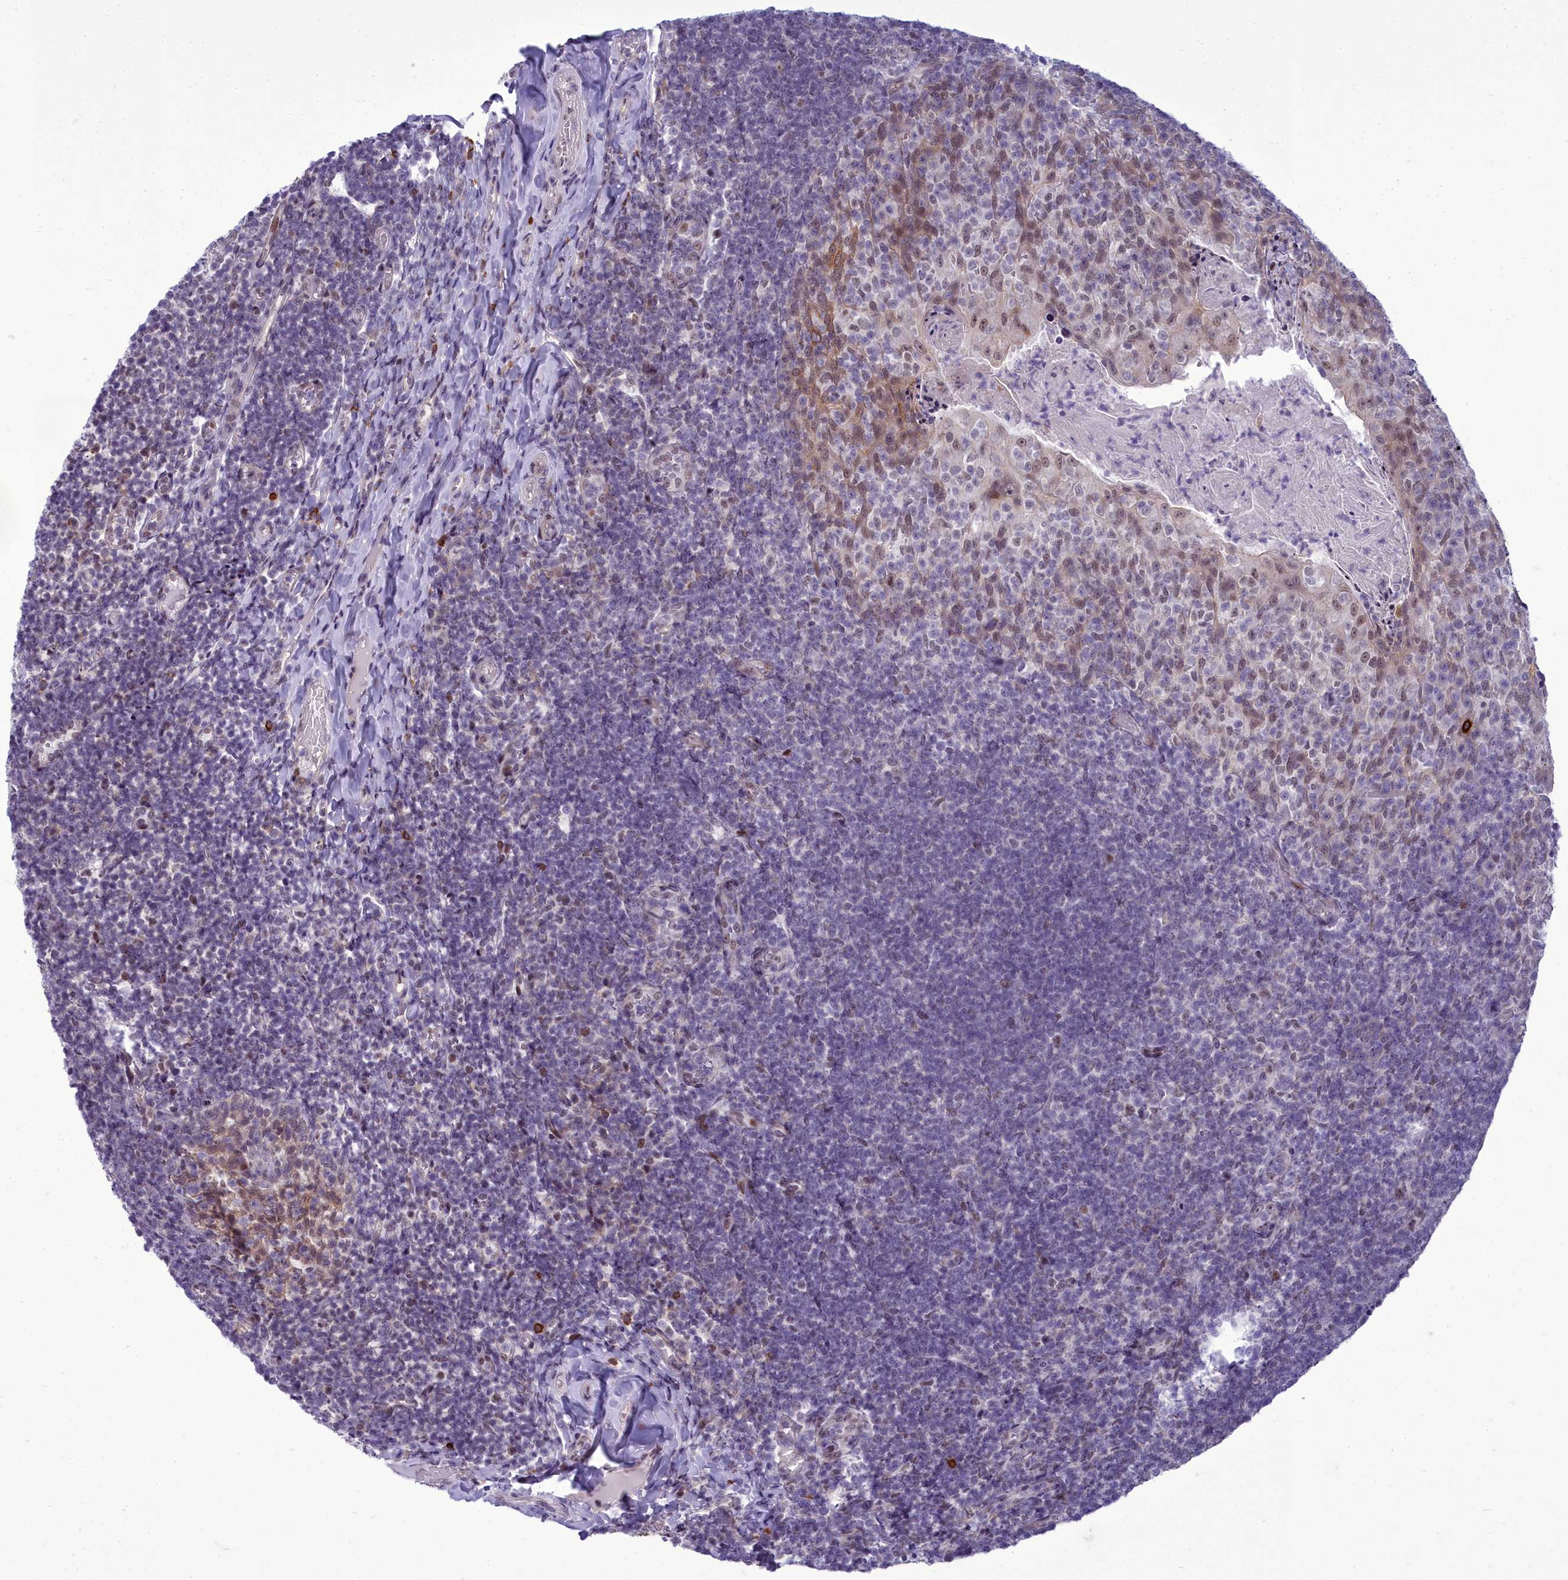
{"staining": {"intensity": "weak", "quantity": "25%-75%", "location": "cytoplasmic/membranous,nuclear"}, "tissue": "tonsil", "cell_type": "Germinal center cells", "image_type": "normal", "snomed": [{"axis": "morphology", "description": "Normal tissue, NOS"}, {"axis": "topography", "description": "Tonsil"}], "caption": "Immunohistochemical staining of normal human tonsil reveals low levels of weak cytoplasmic/membranous,nuclear expression in approximately 25%-75% of germinal center cells. (brown staining indicates protein expression, while blue staining denotes nuclei).", "gene": "CEACAM19", "patient": {"sex": "female", "age": 10}}